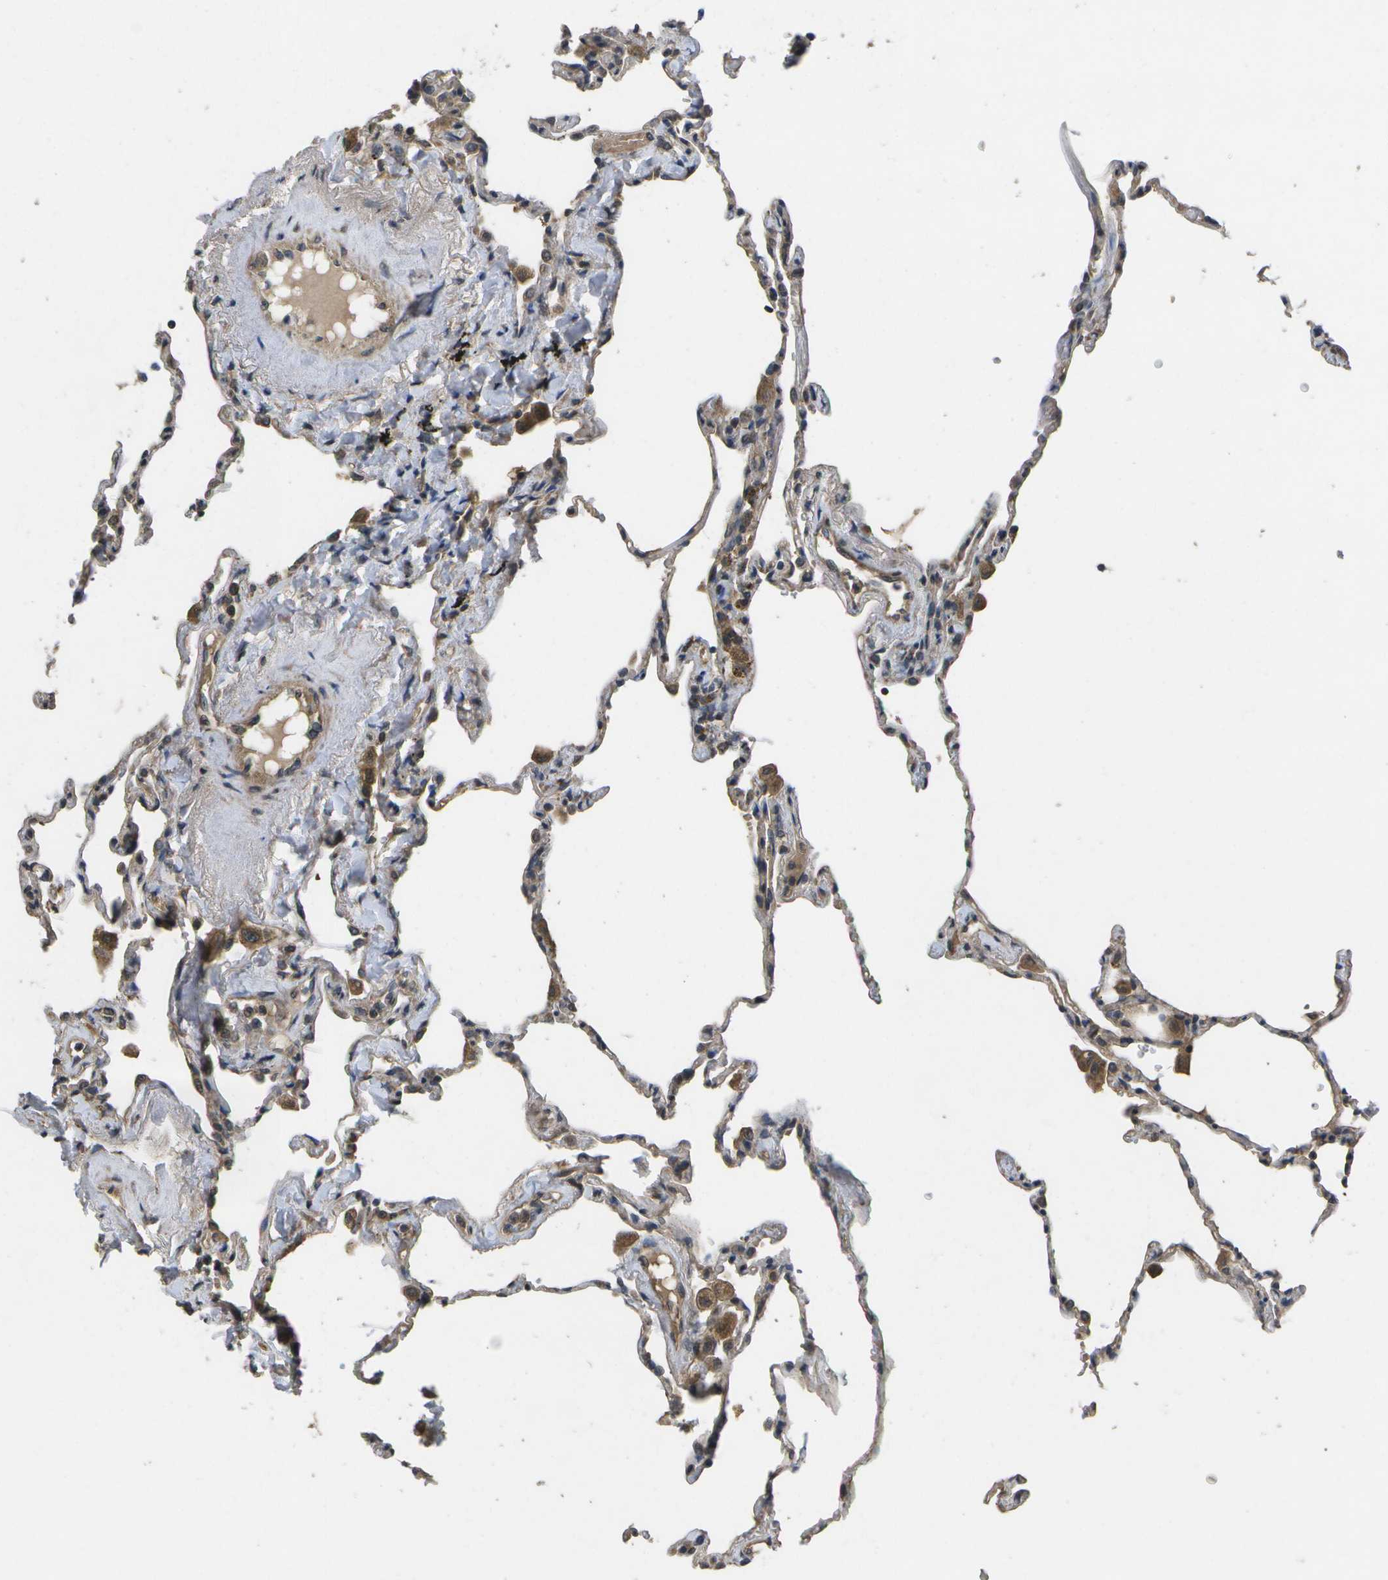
{"staining": {"intensity": "weak", "quantity": "<25%", "location": "cytoplasmic/membranous"}, "tissue": "lung", "cell_type": "Alveolar cells", "image_type": "normal", "snomed": [{"axis": "morphology", "description": "Normal tissue, NOS"}, {"axis": "topography", "description": "Lung"}], "caption": "Immunohistochemistry (IHC) histopathology image of normal human lung stained for a protein (brown), which demonstrates no positivity in alveolar cells.", "gene": "ALAS1", "patient": {"sex": "male", "age": 59}}